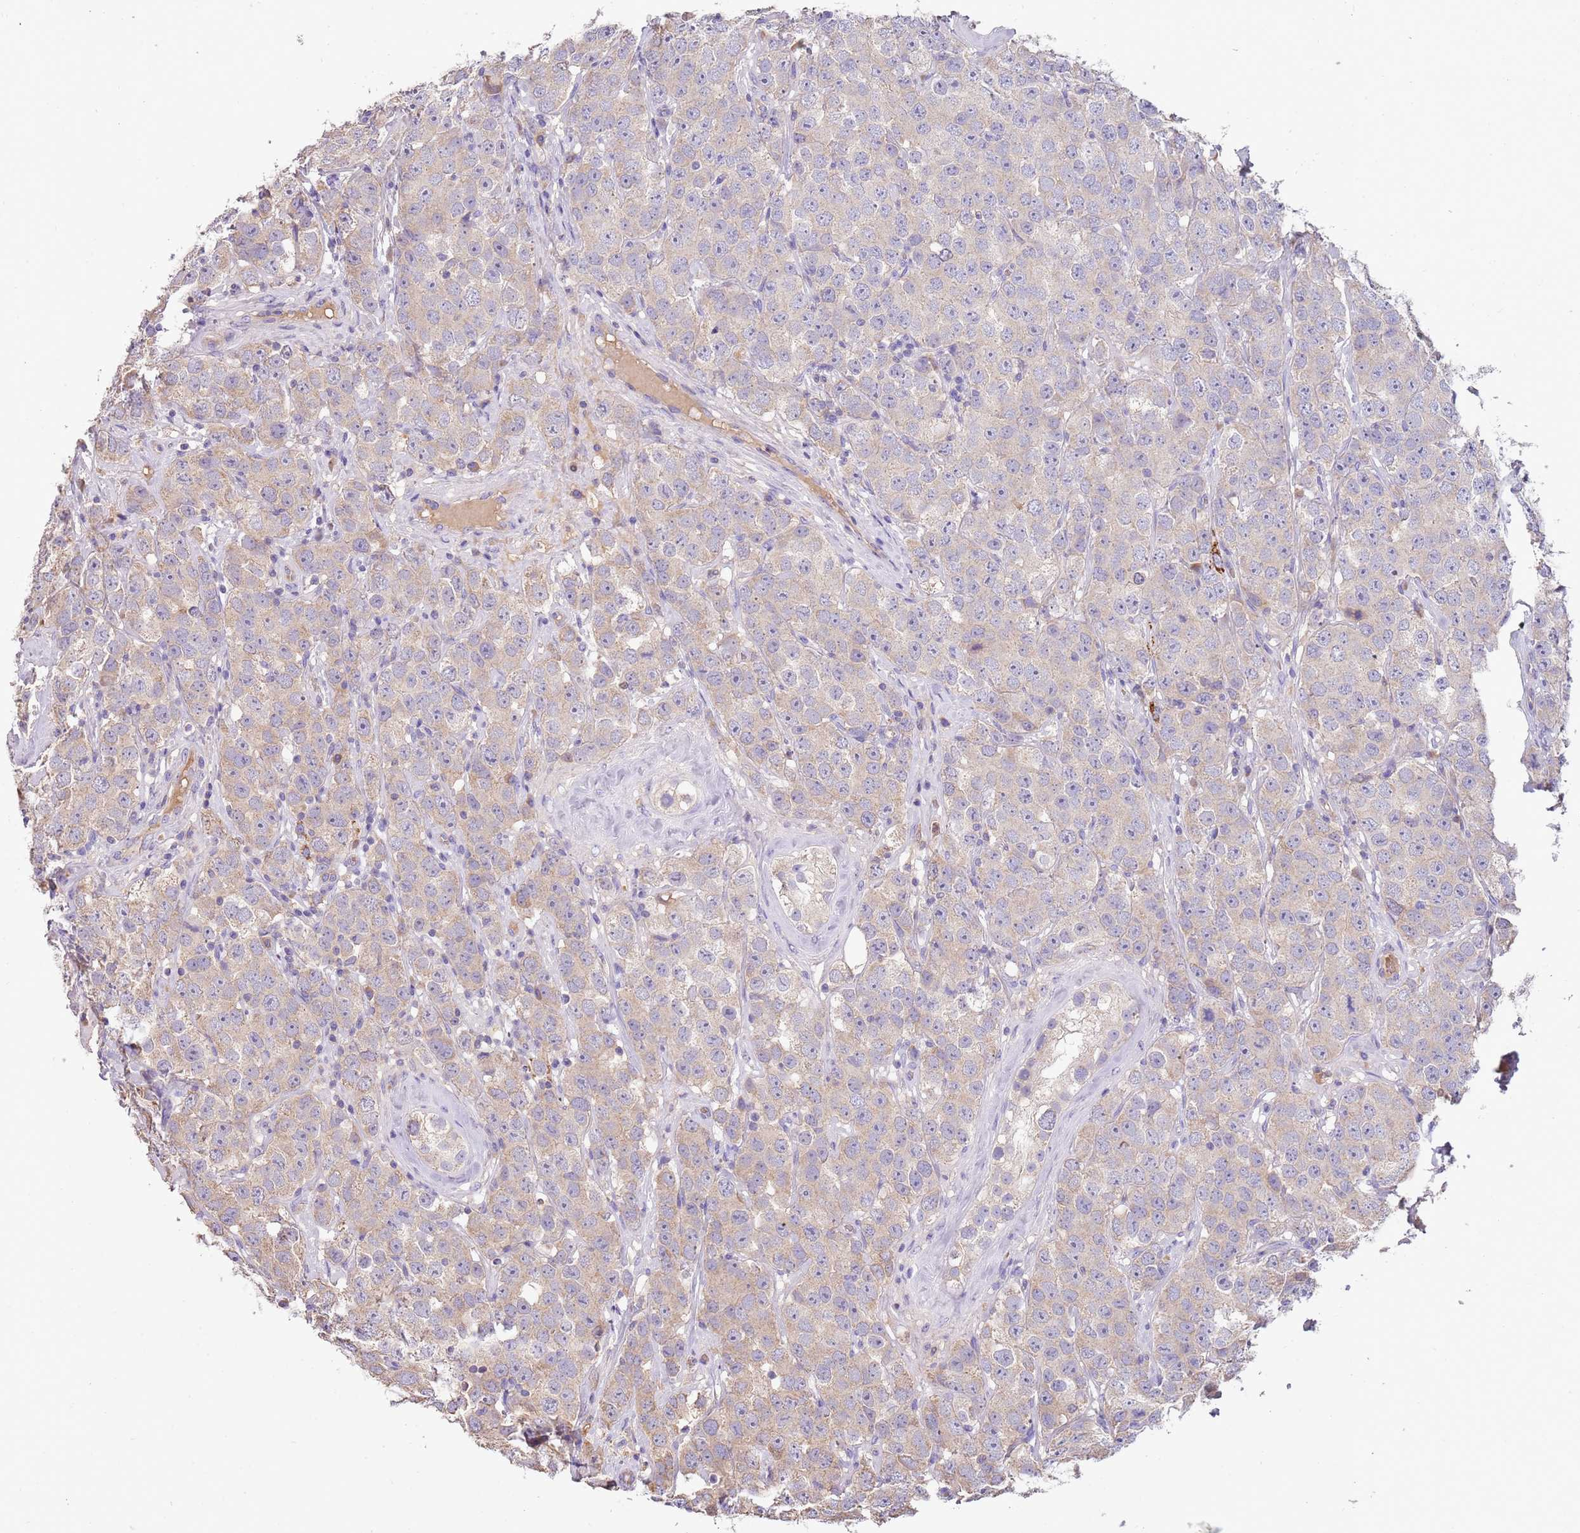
{"staining": {"intensity": "weak", "quantity": "25%-75%", "location": "cytoplasmic/membranous"}, "tissue": "testis cancer", "cell_type": "Tumor cells", "image_type": "cancer", "snomed": [{"axis": "morphology", "description": "Seminoma, NOS"}, {"axis": "topography", "description": "Testis"}], "caption": "Weak cytoplasmic/membranous expression for a protein is present in approximately 25%-75% of tumor cells of testis cancer using immunohistochemistry (IHC).", "gene": "TRMO", "patient": {"sex": "male", "age": 28}}